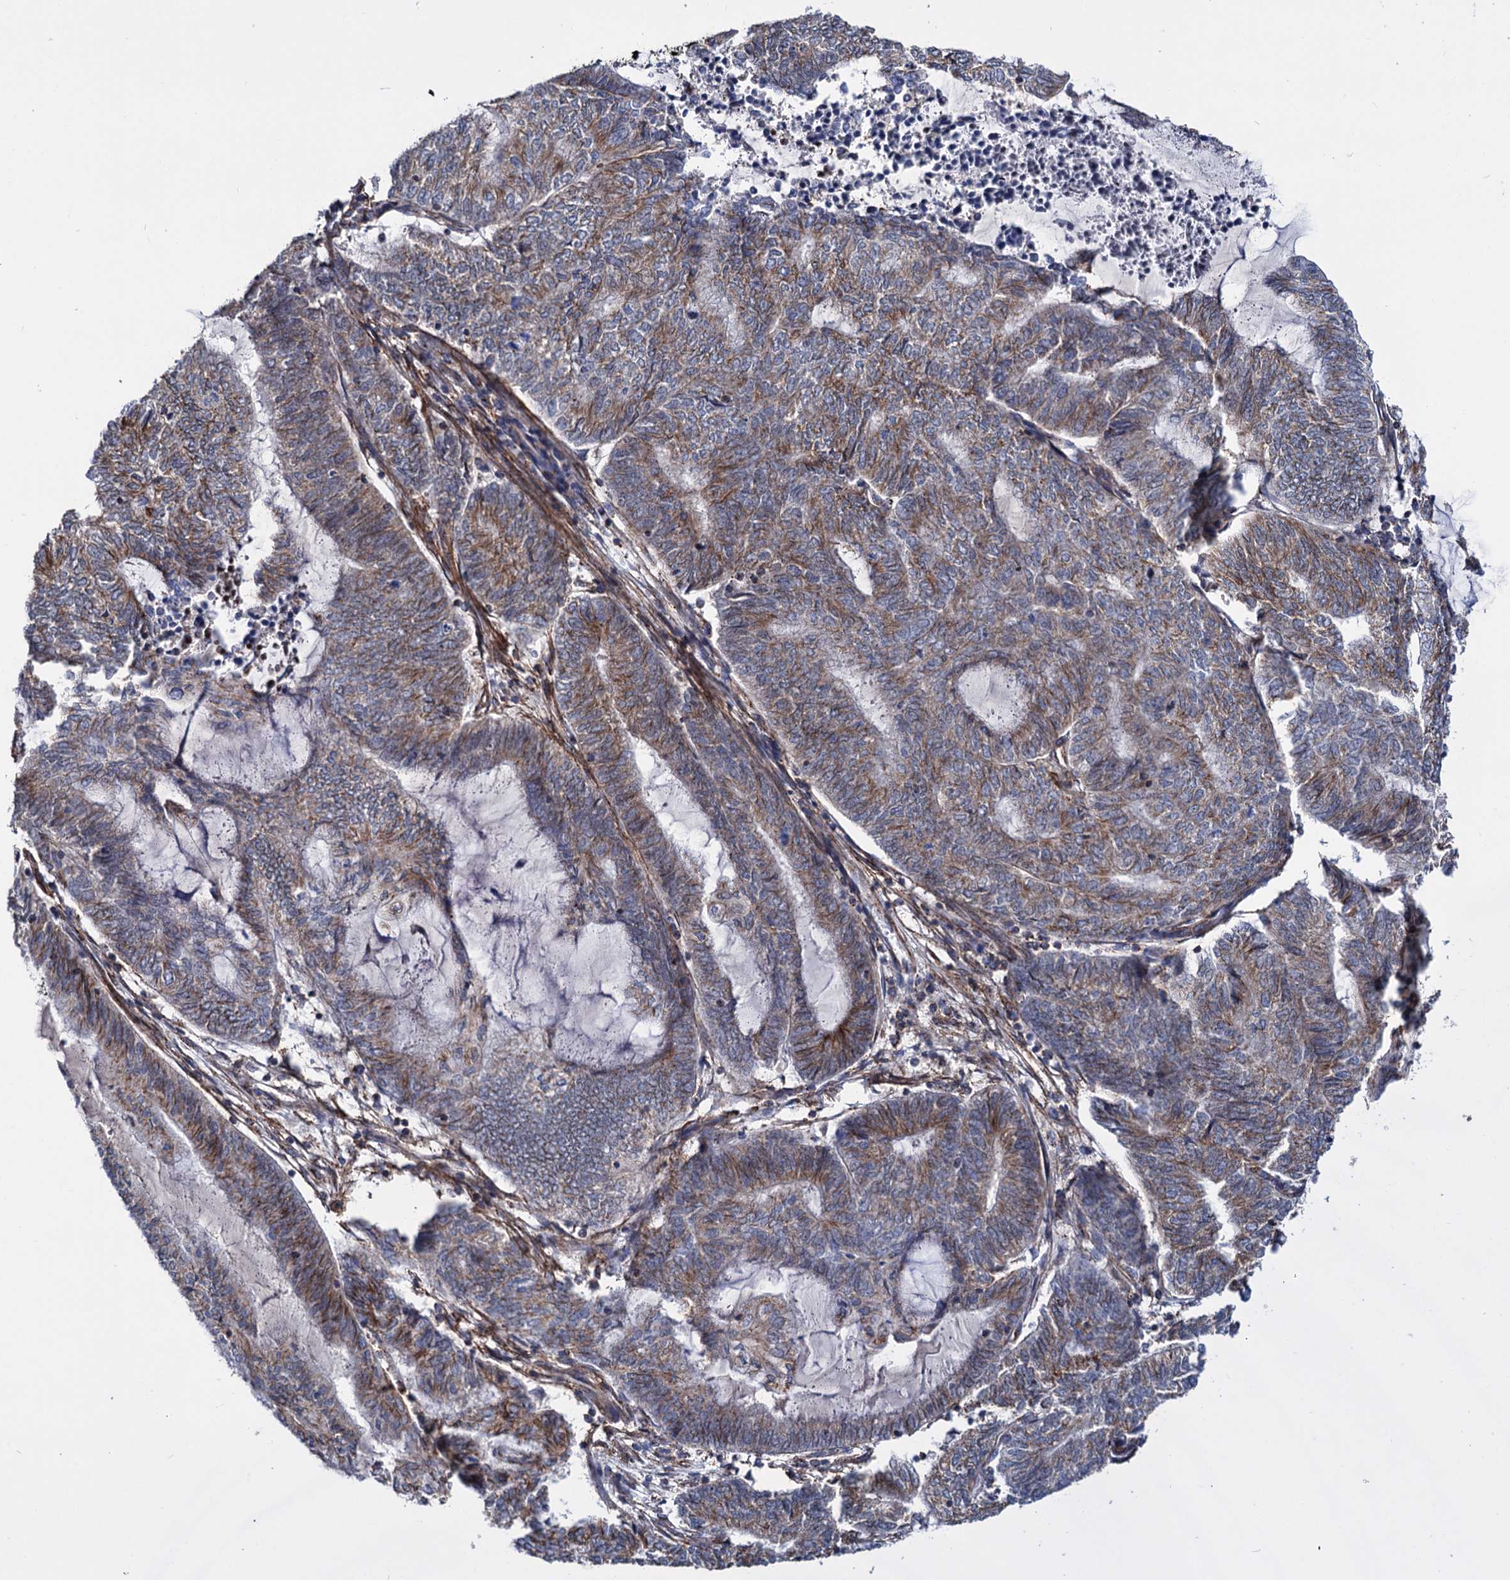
{"staining": {"intensity": "moderate", "quantity": "25%-75%", "location": "cytoplasmic/membranous"}, "tissue": "endometrial cancer", "cell_type": "Tumor cells", "image_type": "cancer", "snomed": [{"axis": "morphology", "description": "Adenocarcinoma, NOS"}, {"axis": "topography", "description": "Uterus"}, {"axis": "topography", "description": "Endometrium"}], "caption": "There is medium levels of moderate cytoplasmic/membranous staining in tumor cells of endometrial cancer (adenocarcinoma), as demonstrated by immunohistochemical staining (brown color).", "gene": "DEF6", "patient": {"sex": "female", "age": 70}}